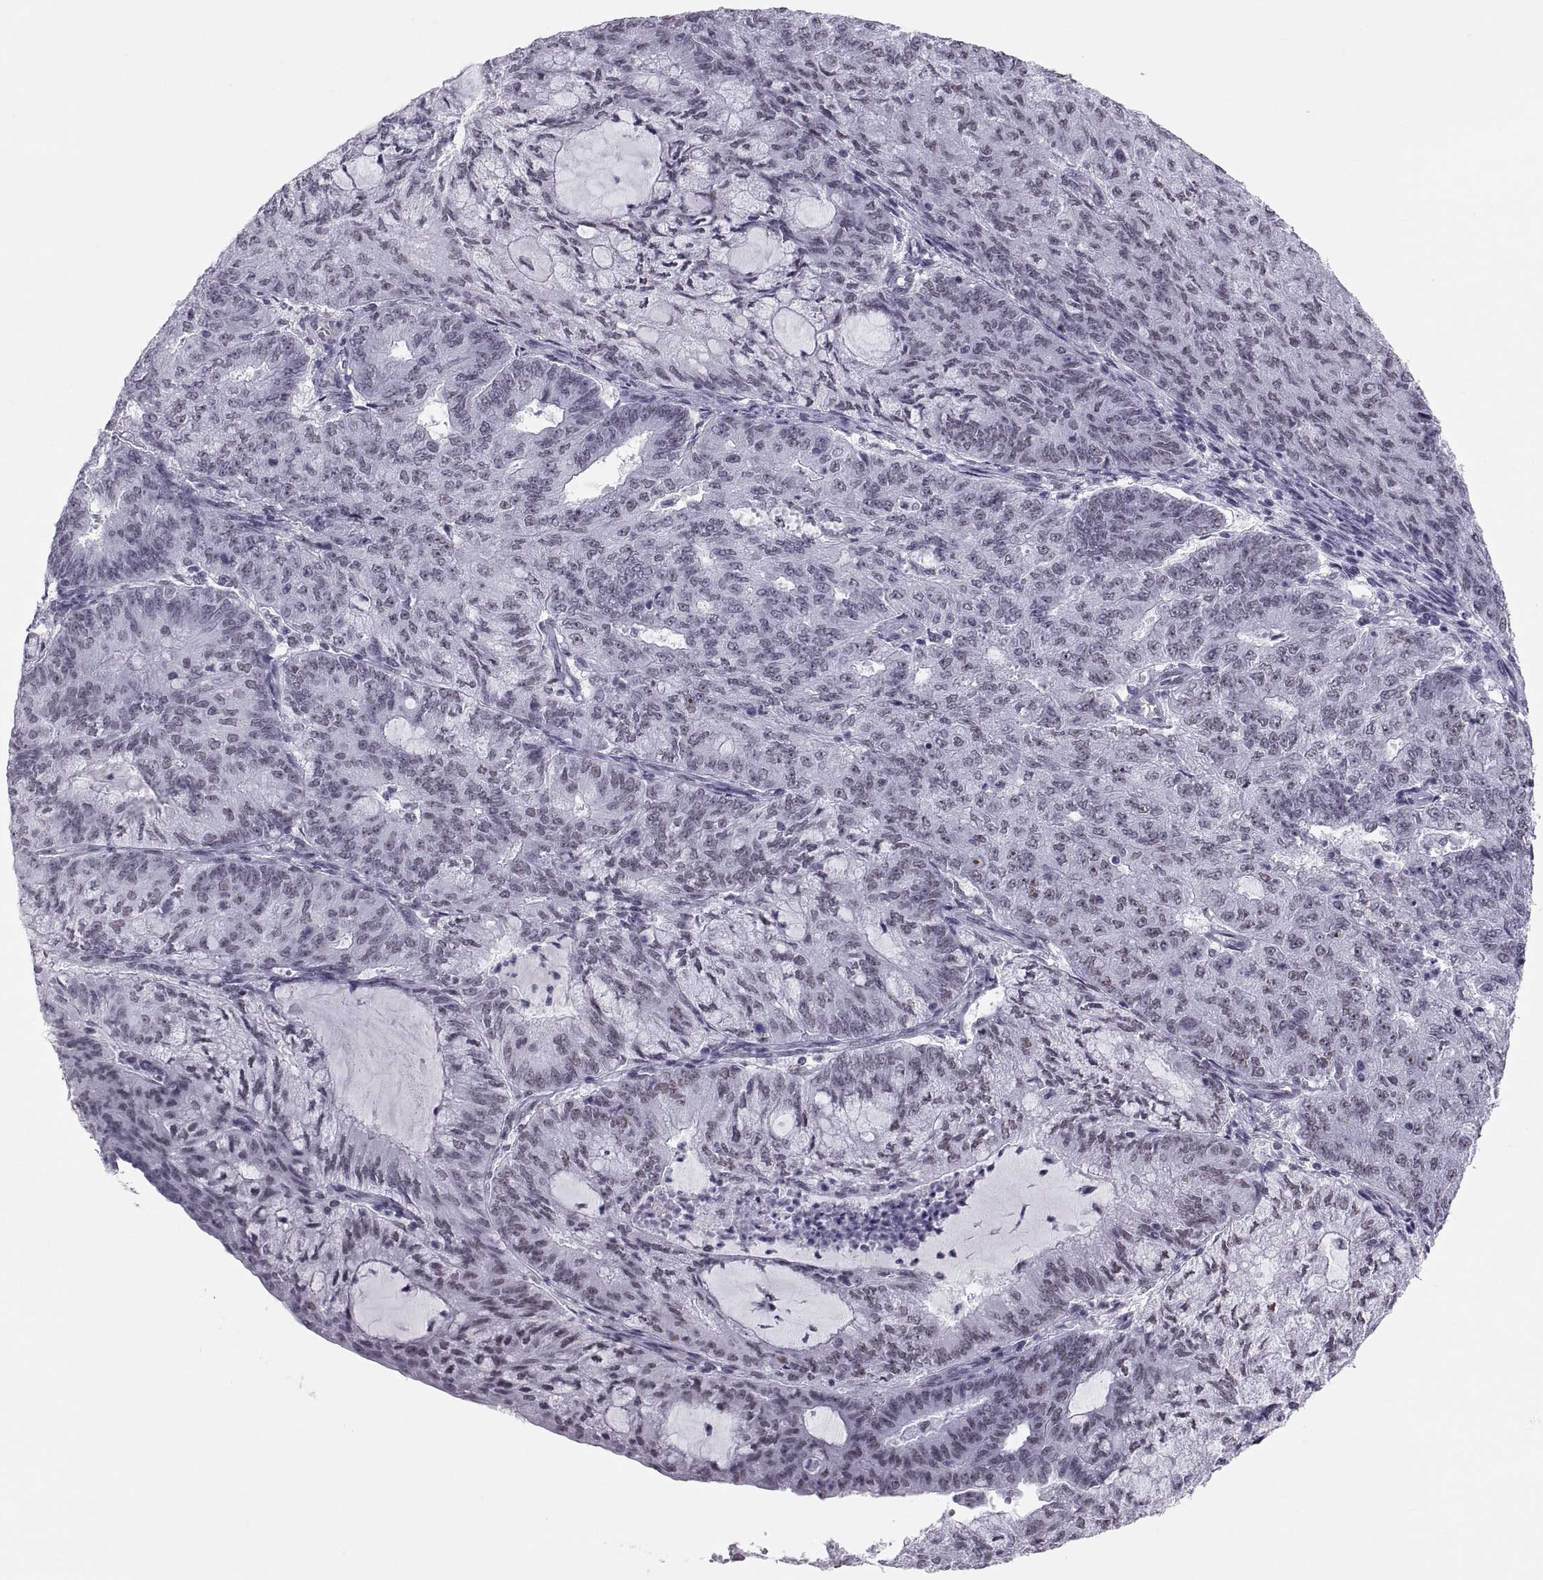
{"staining": {"intensity": "weak", "quantity": ">75%", "location": "nuclear"}, "tissue": "endometrial cancer", "cell_type": "Tumor cells", "image_type": "cancer", "snomed": [{"axis": "morphology", "description": "Adenocarcinoma, NOS"}, {"axis": "topography", "description": "Endometrium"}], "caption": "Protein staining of endometrial adenocarcinoma tissue reveals weak nuclear positivity in about >75% of tumor cells.", "gene": "NEUROD6", "patient": {"sex": "female", "age": 82}}